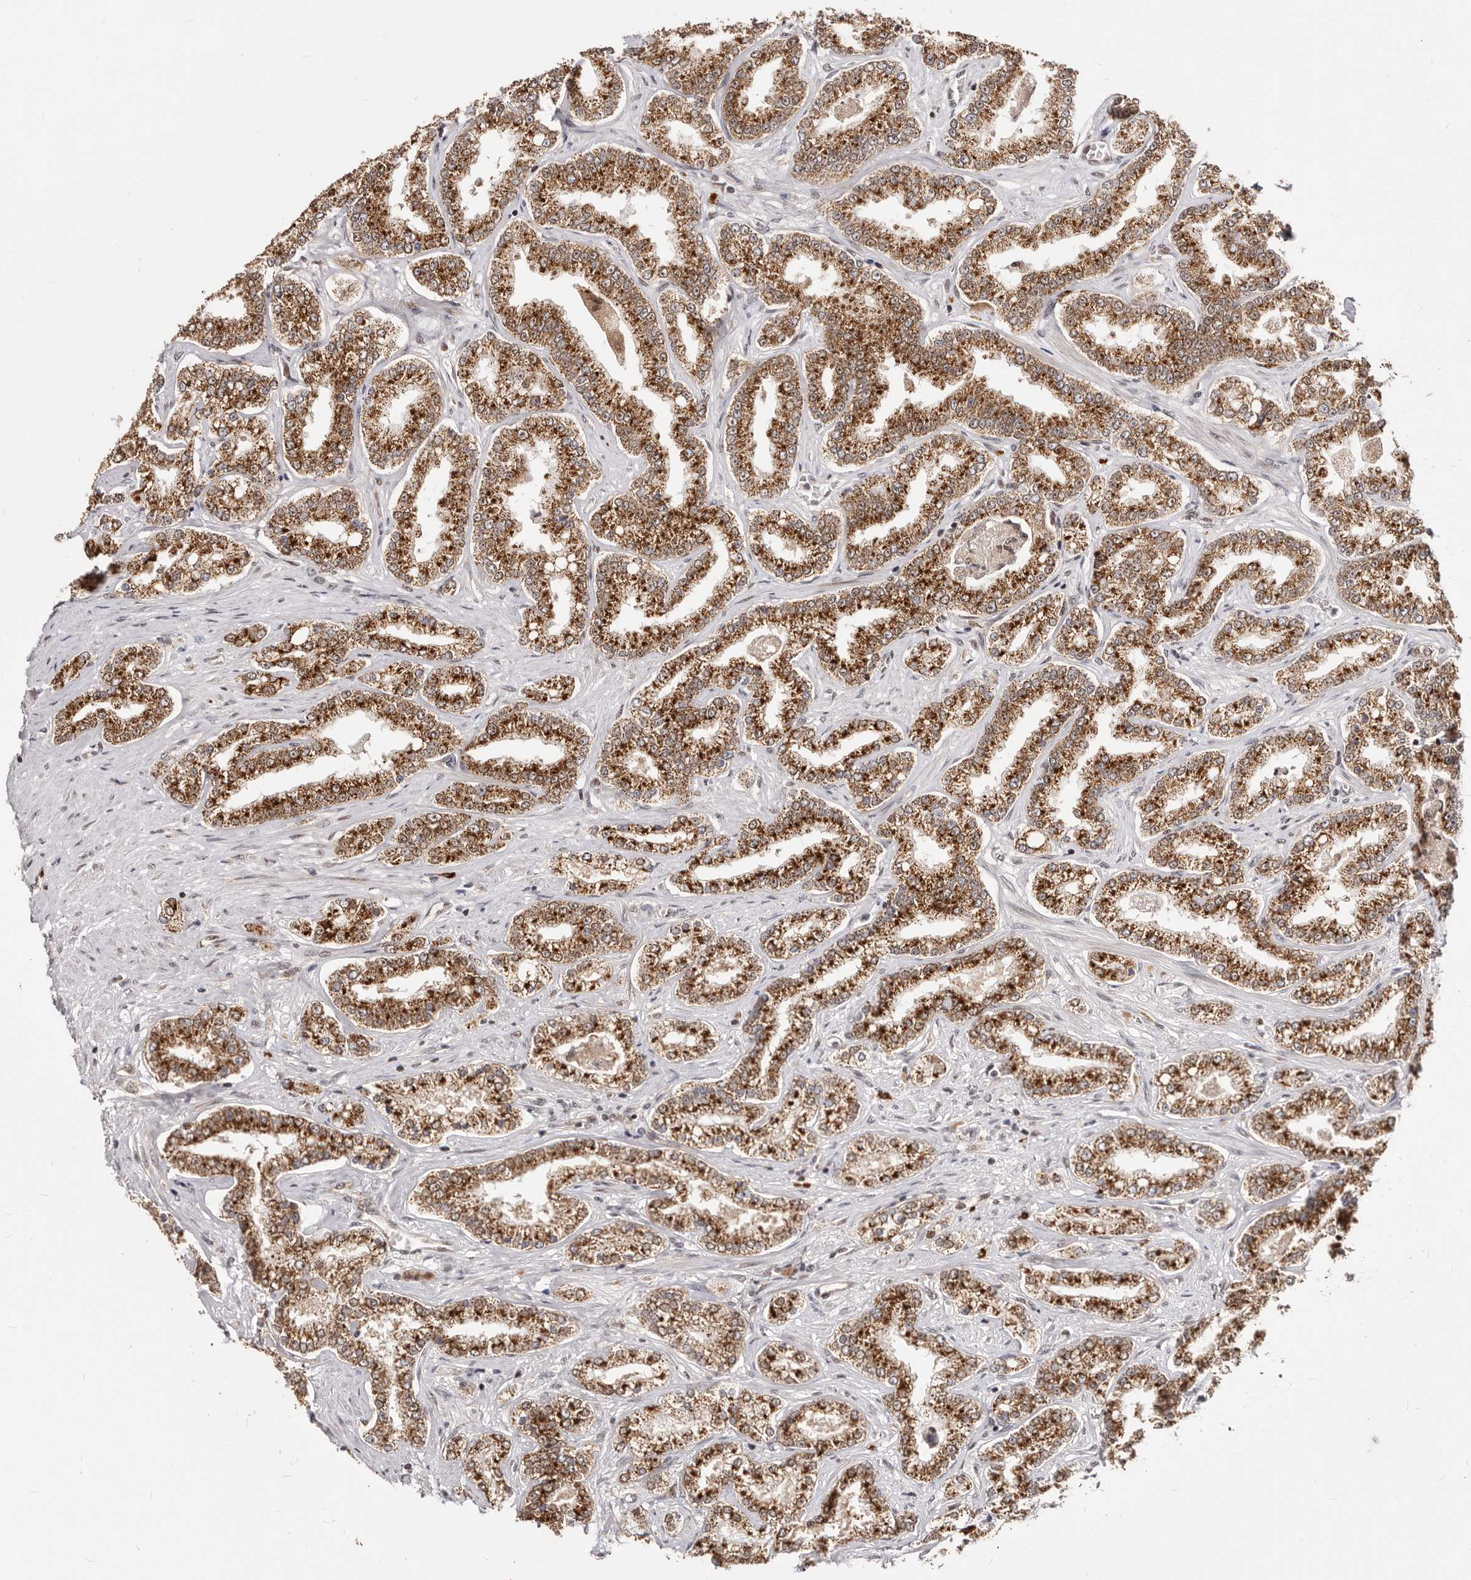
{"staining": {"intensity": "strong", "quantity": ">75%", "location": "cytoplasmic/membranous,nuclear"}, "tissue": "prostate cancer", "cell_type": "Tumor cells", "image_type": "cancer", "snomed": [{"axis": "morphology", "description": "Normal tissue, NOS"}, {"axis": "morphology", "description": "Adenocarcinoma, High grade"}, {"axis": "topography", "description": "Prostate"}], "caption": "Immunohistochemistry of prostate high-grade adenocarcinoma reveals high levels of strong cytoplasmic/membranous and nuclear positivity in about >75% of tumor cells.", "gene": "SEC14L1", "patient": {"sex": "male", "age": 83}}